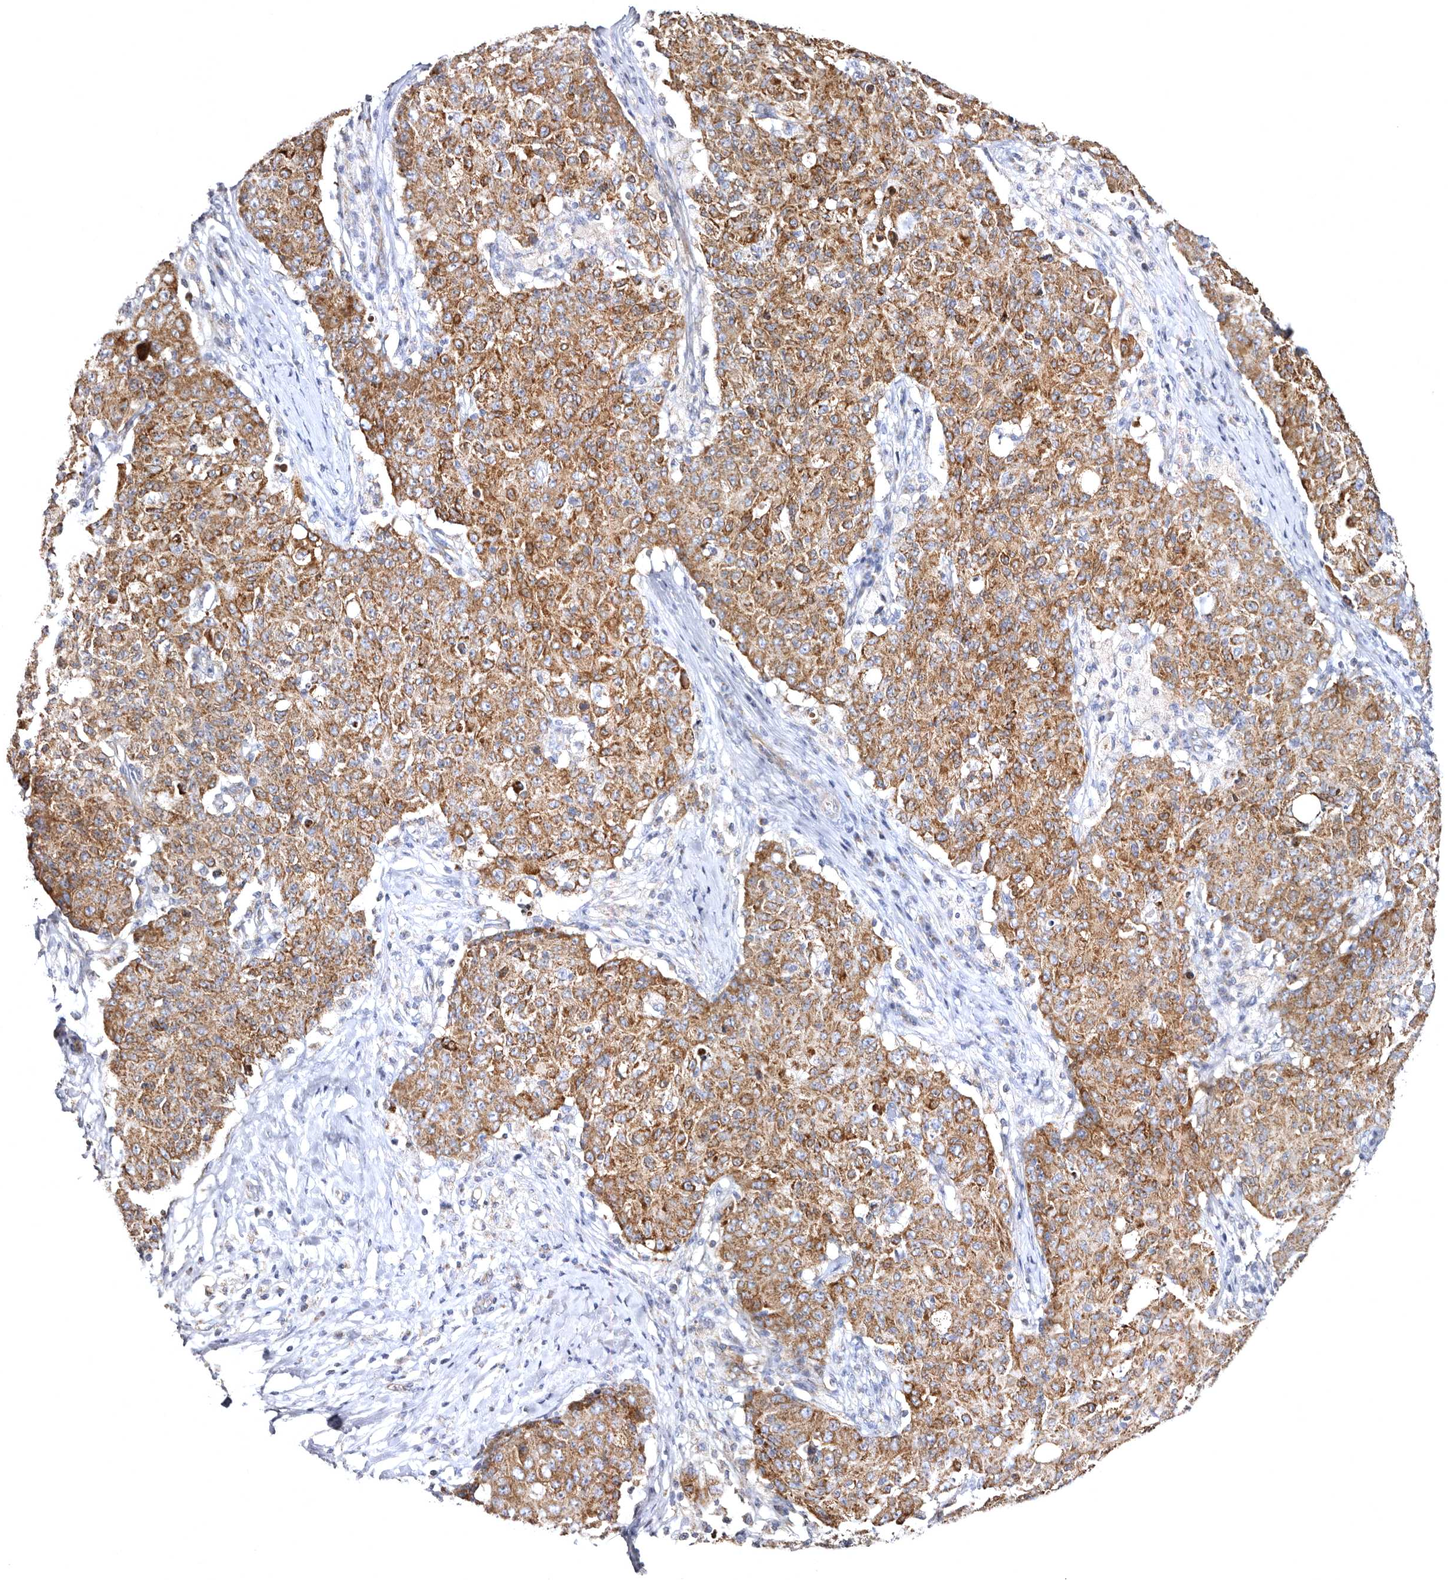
{"staining": {"intensity": "moderate", "quantity": ">75%", "location": "cytoplasmic/membranous"}, "tissue": "ovarian cancer", "cell_type": "Tumor cells", "image_type": "cancer", "snomed": [{"axis": "morphology", "description": "Carcinoma, endometroid"}, {"axis": "topography", "description": "Ovary"}], "caption": "DAB immunohistochemical staining of human ovarian cancer (endometroid carcinoma) shows moderate cytoplasmic/membranous protein staining in about >75% of tumor cells. Ihc stains the protein in brown and the nuclei are stained blue.", "gene": "BAIAP2L1", "patient": {"sex": "female", "age": 42}}